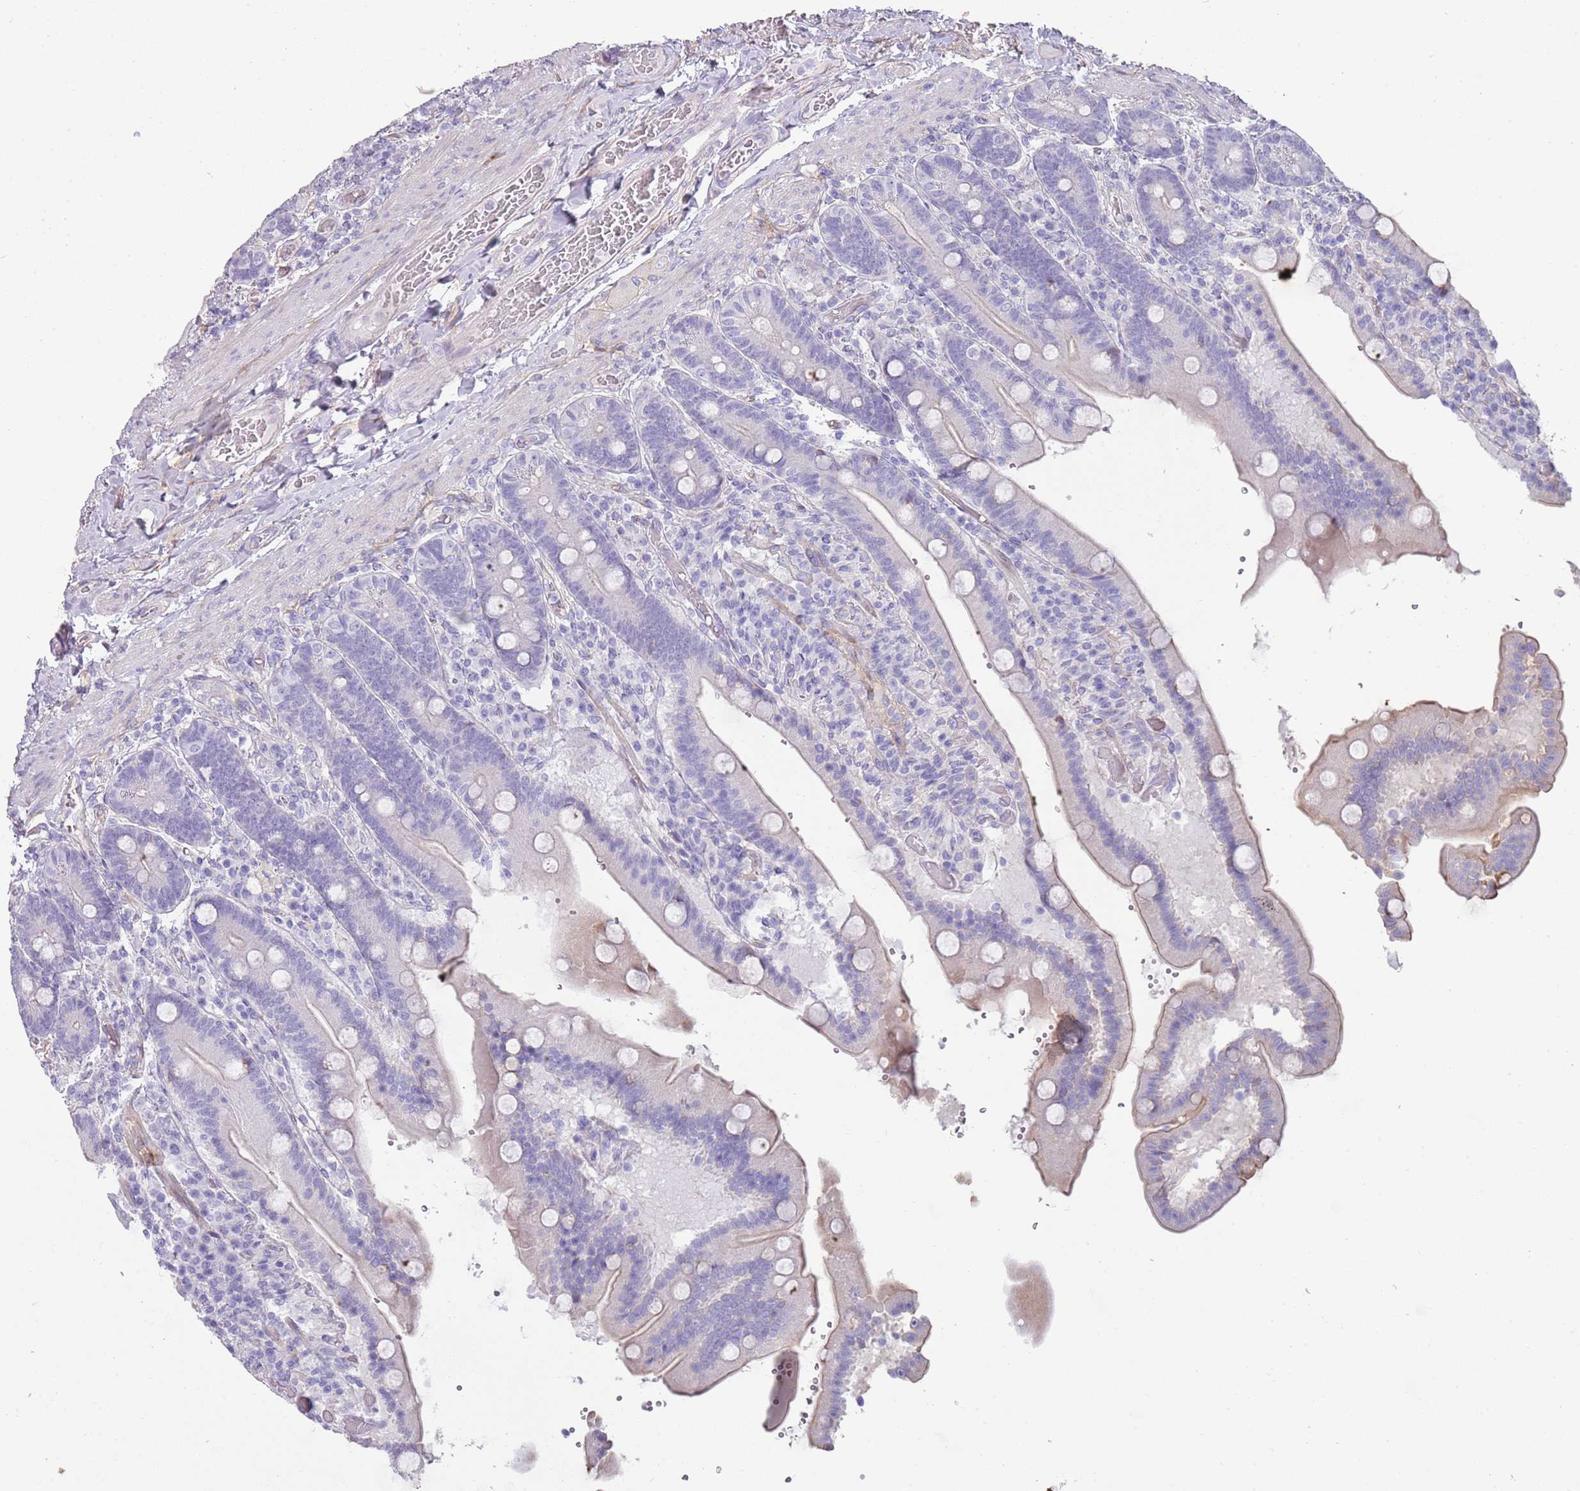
{"staining": {"intensity": "negative", "quantity": "none", "location": "none"}, "tissue": "duodenum", "cell_type": "Glandular cells", "image_type": "normal", "snomed": [{"axis": "morphology", "description": "Normal tissue, NOS"}, {"axis": "topography", "description": "Duodenum"}], "caption": "Immunohistochemical staining of normal human duodenum shows no significant expression in glandular cells.", "gene": "ENSG00000271254", "patient": {"sex": "female", "age": 62}}